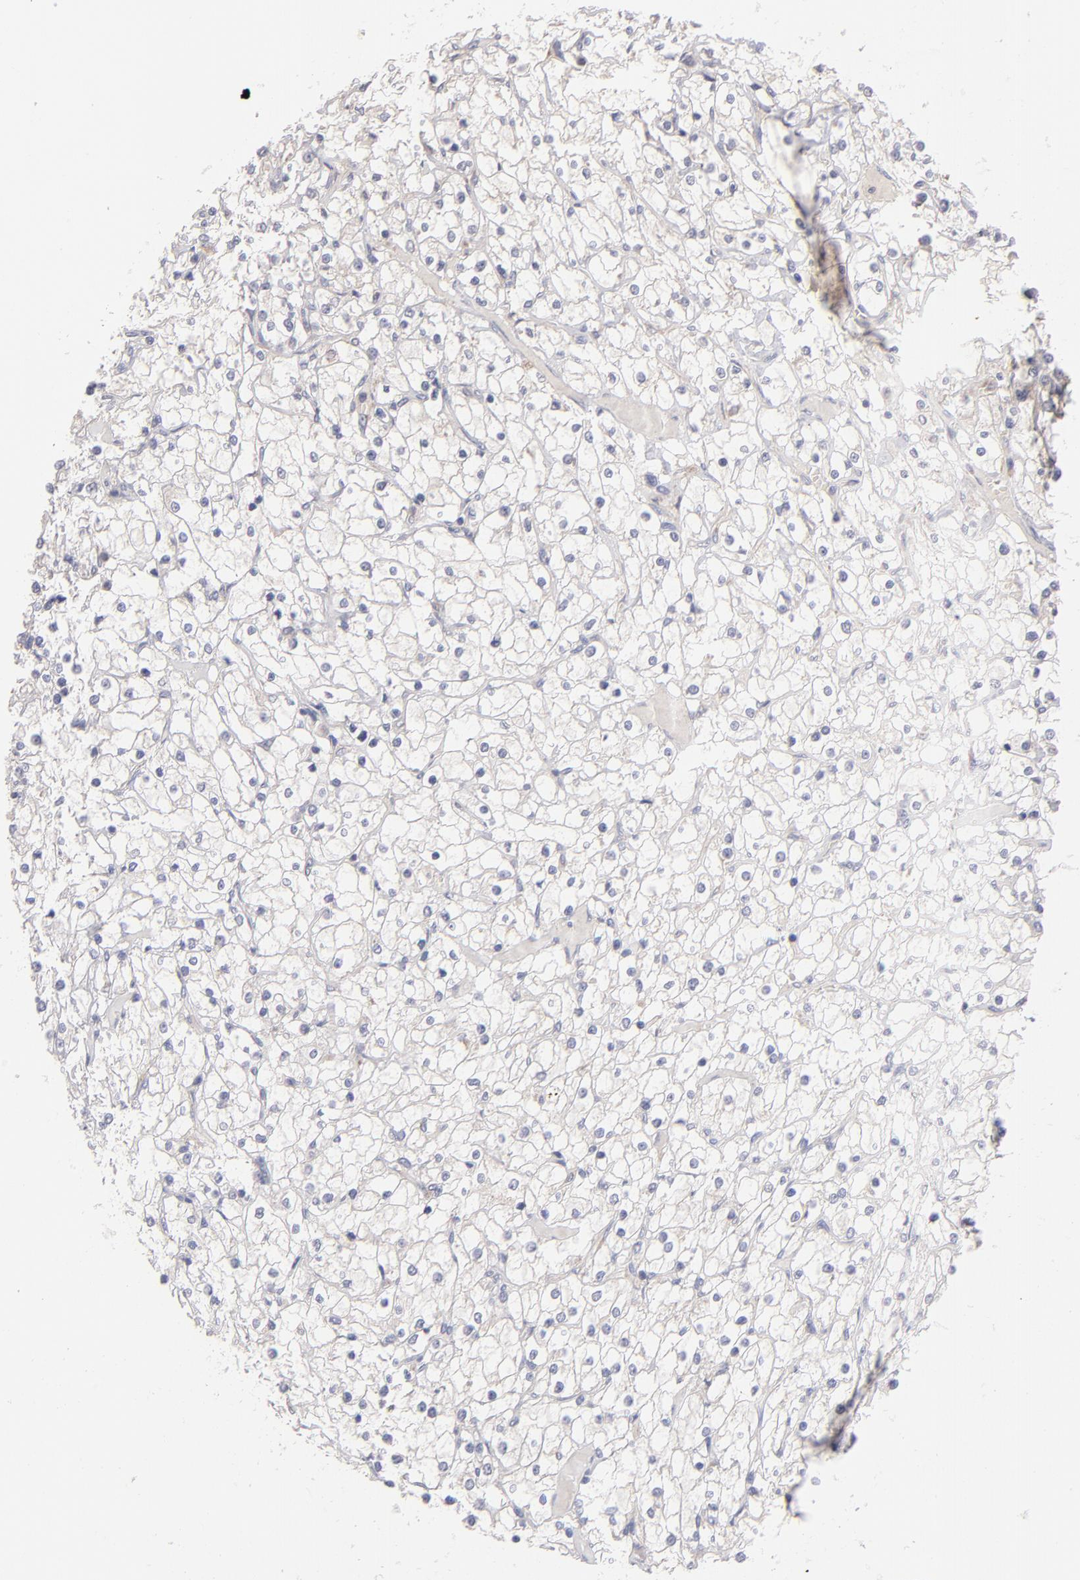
{"staining": {"intensity": "weak", "quantity": "<25%", "location": "cytoplasmic/membranous"}, "tissue": "renal cancer", "cell_type": "Tumor cells", "image_type": "cancer", "snomed": [{"axis": "morphology", "description": "Adenocarcinoma, NOS"}, {"axis": "topography", "description": "Kidney"}], "caption": "Protein analysis of renal cancer shows no significant staining in tumor cells.", "gene": "HCCS", "patient": {"sex": "female", "age": 73}}